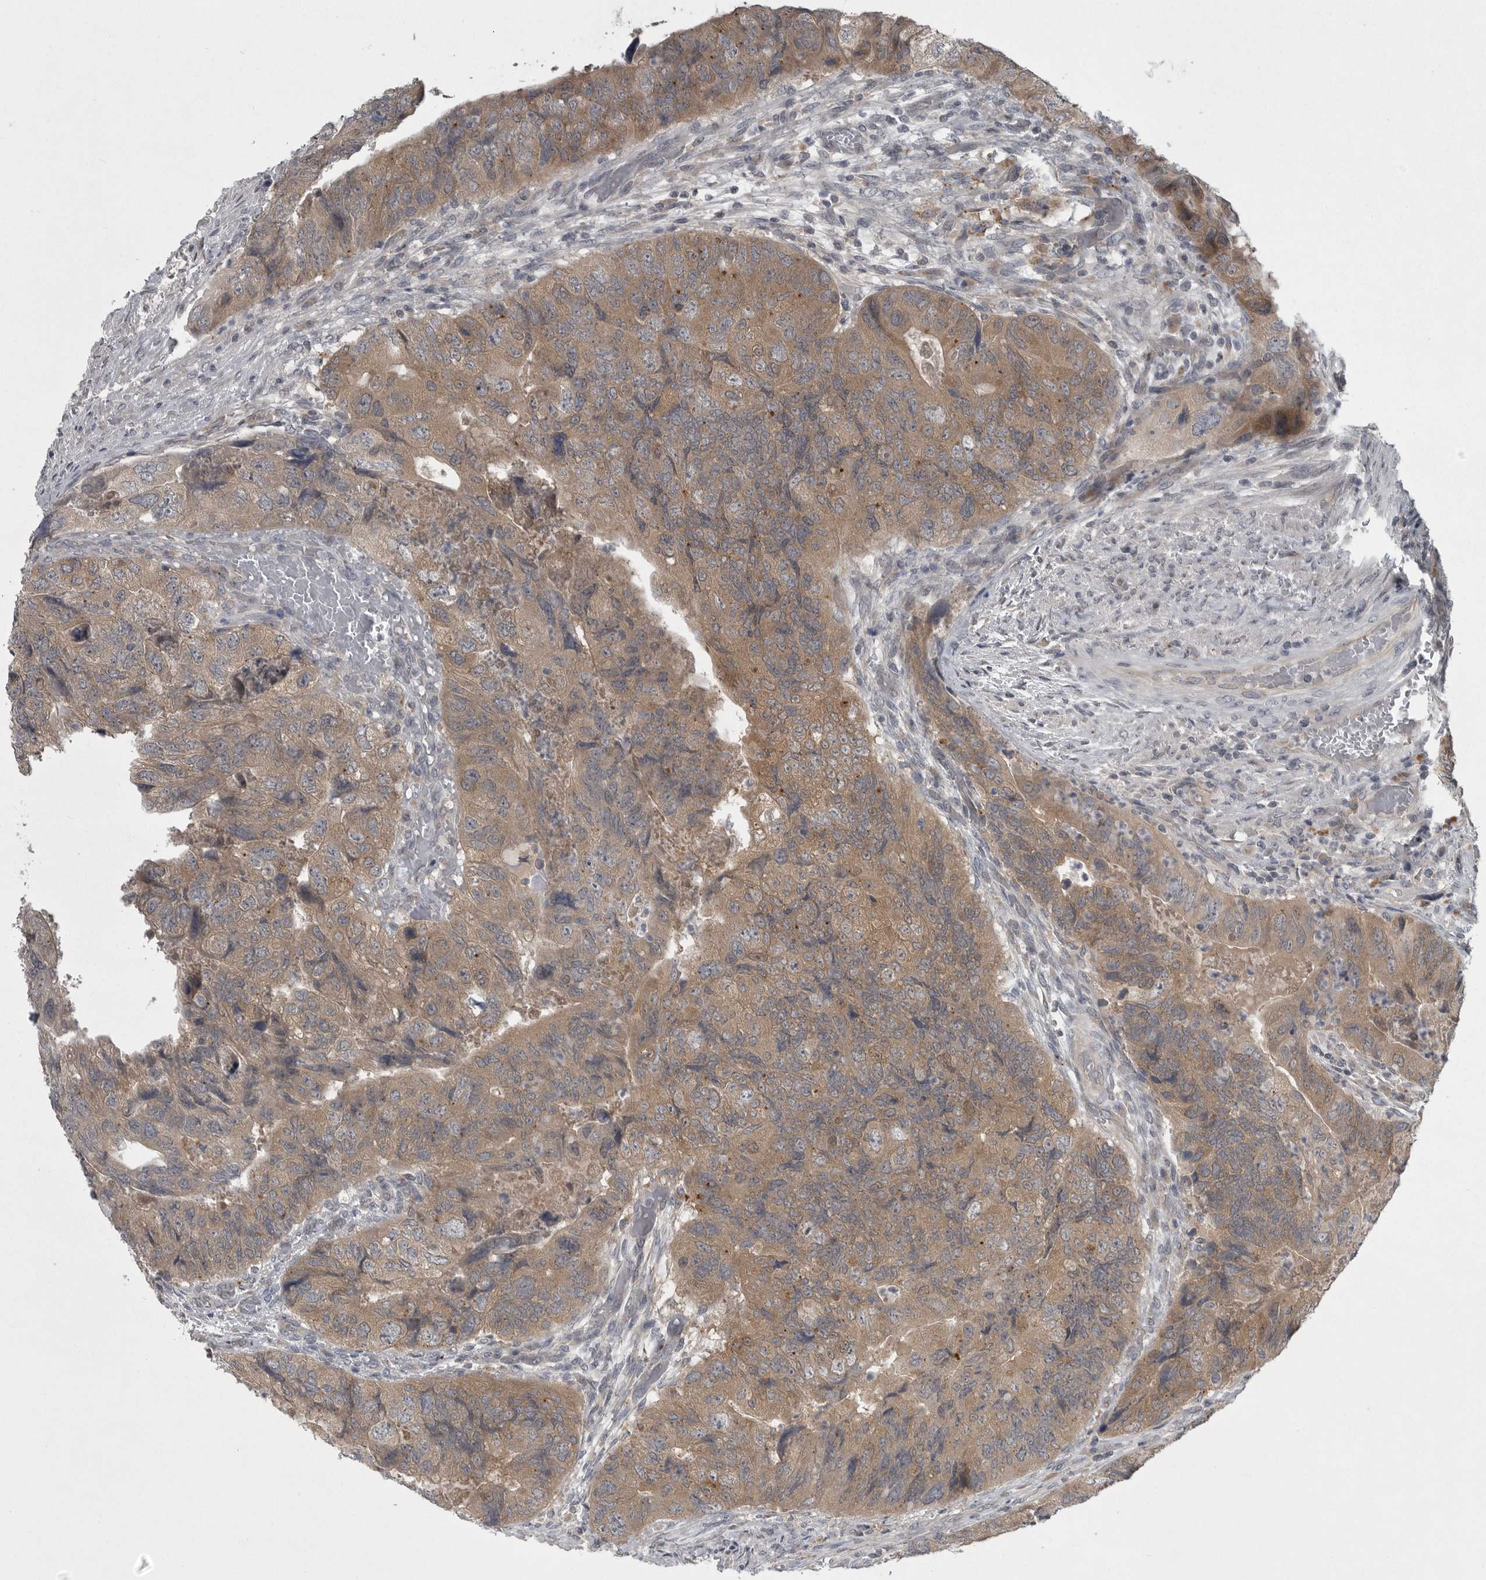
{"staining": {"intensity": "moderate", "quantity": ">75%", "location": "cytoplasmic/membranous"}, "tissue": "colorectal cancer", "cell_type": "Tumor cells", "image_type": "cancer", "snomed": [{"axis": "morphology", "description": "Adenocarcinoma, NOS"}, {"axis": "topography", "description": "Rectum"}], "caption": "A brown stain highlights moderate cytoplasmic/membranous expression of a protein in human colorectal adenocarcinoma tumor cells.", "gene": "PHF13", "patient": {"sex": "male", "age": 63}}